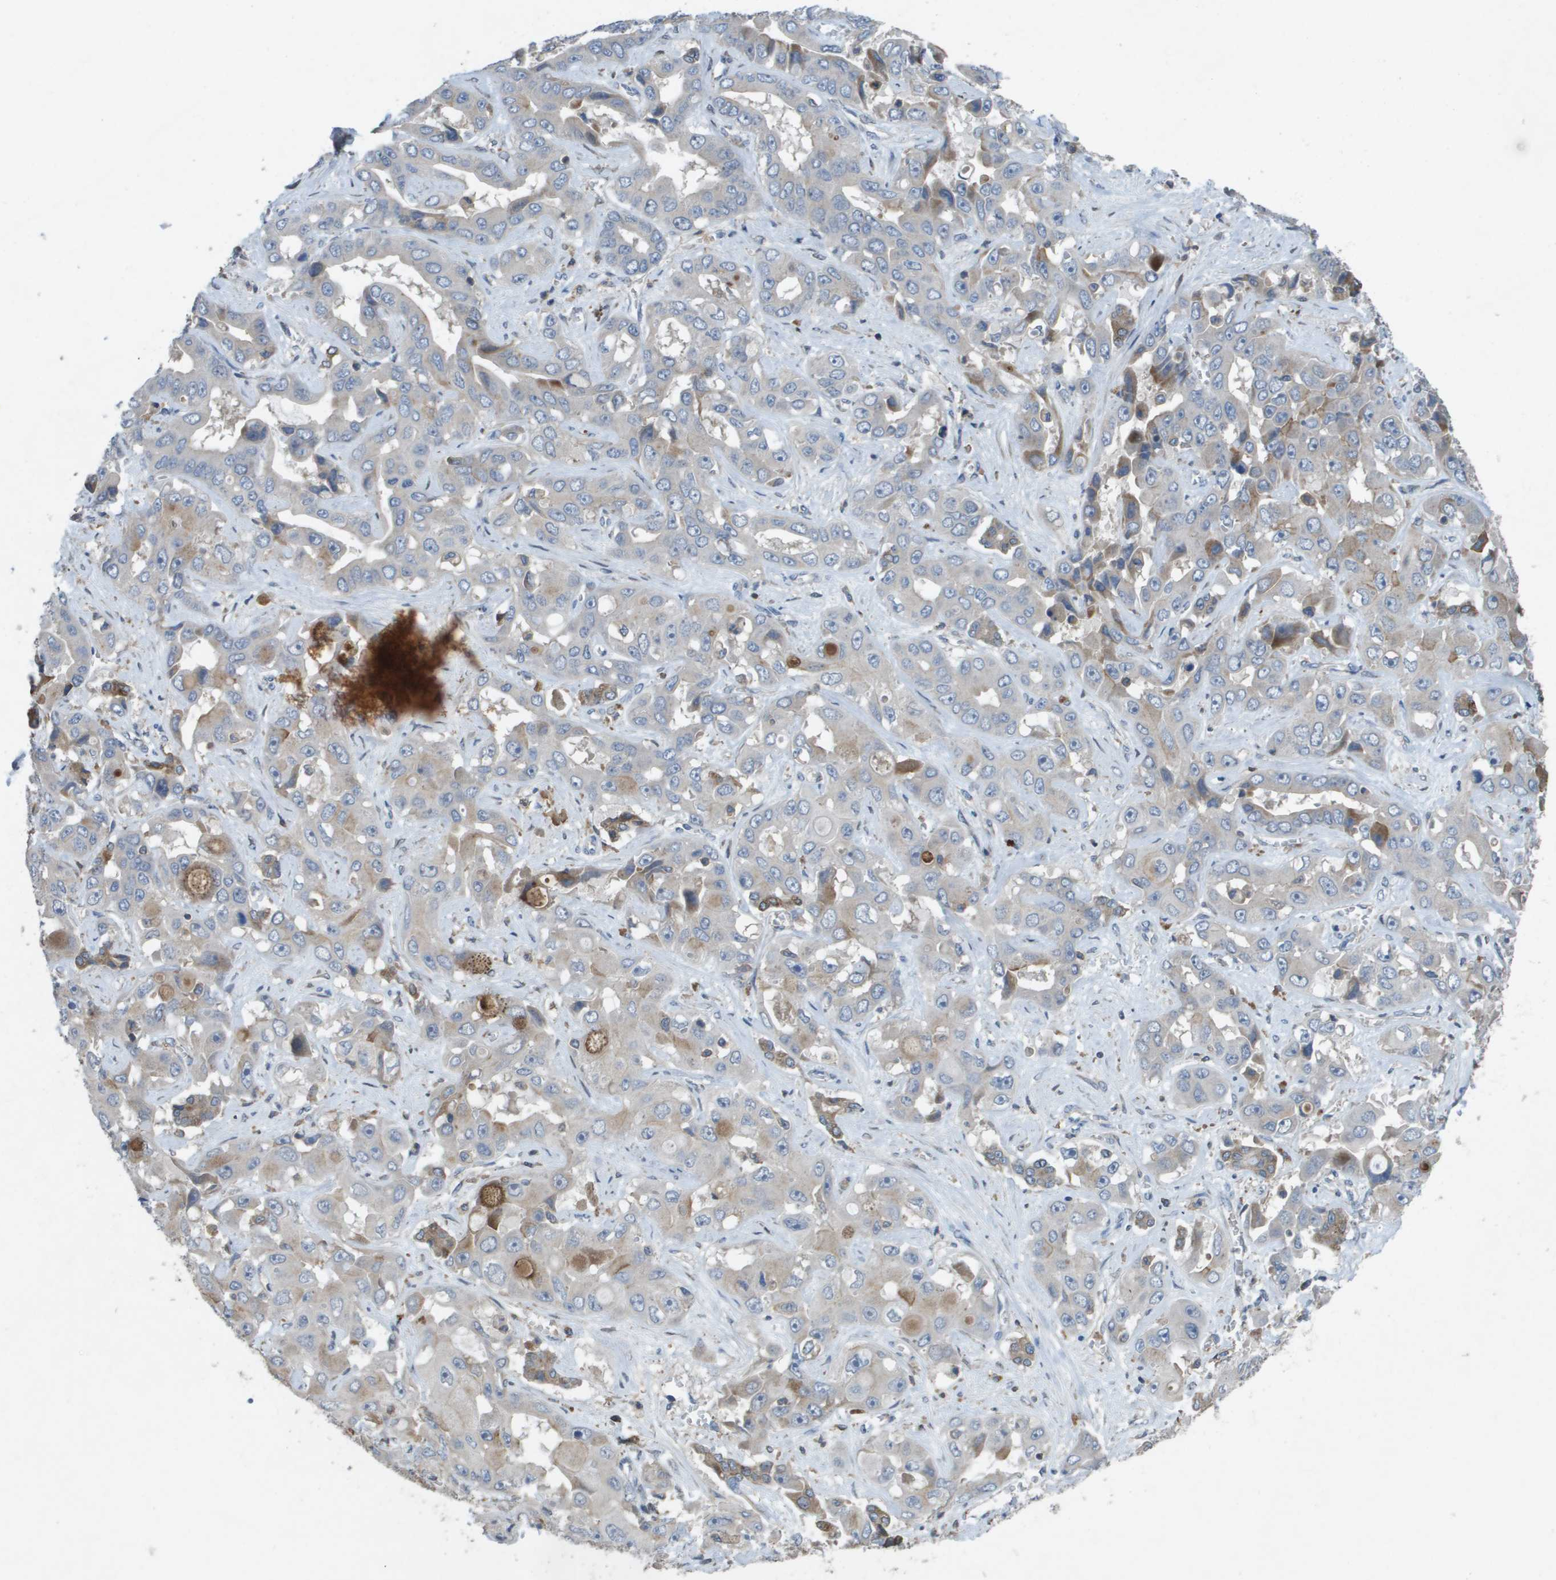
{"staining": {"intensity": "weak", "quantity": "<25%", "location": "cytoplasmic/membranous"}, "tissue": "liver cancer", "cell_type": "Tumor cells", "image_type": "cancer", "snomed": [{"axis": "morphology", "description": "Cholangiocarcinoma"}, {"axis": "topography", "description": "Liver"}], "caption": "This micrograph is of liver cancer (cholangiocarcinoma) stained with immunohistochemistry (IHC) to label a protein in brown with the nuclei are counter-stained blue. There is no expression in tumor cells.", "gene": "CLCA4", "patient": {"sex": "female", "age": 52}}